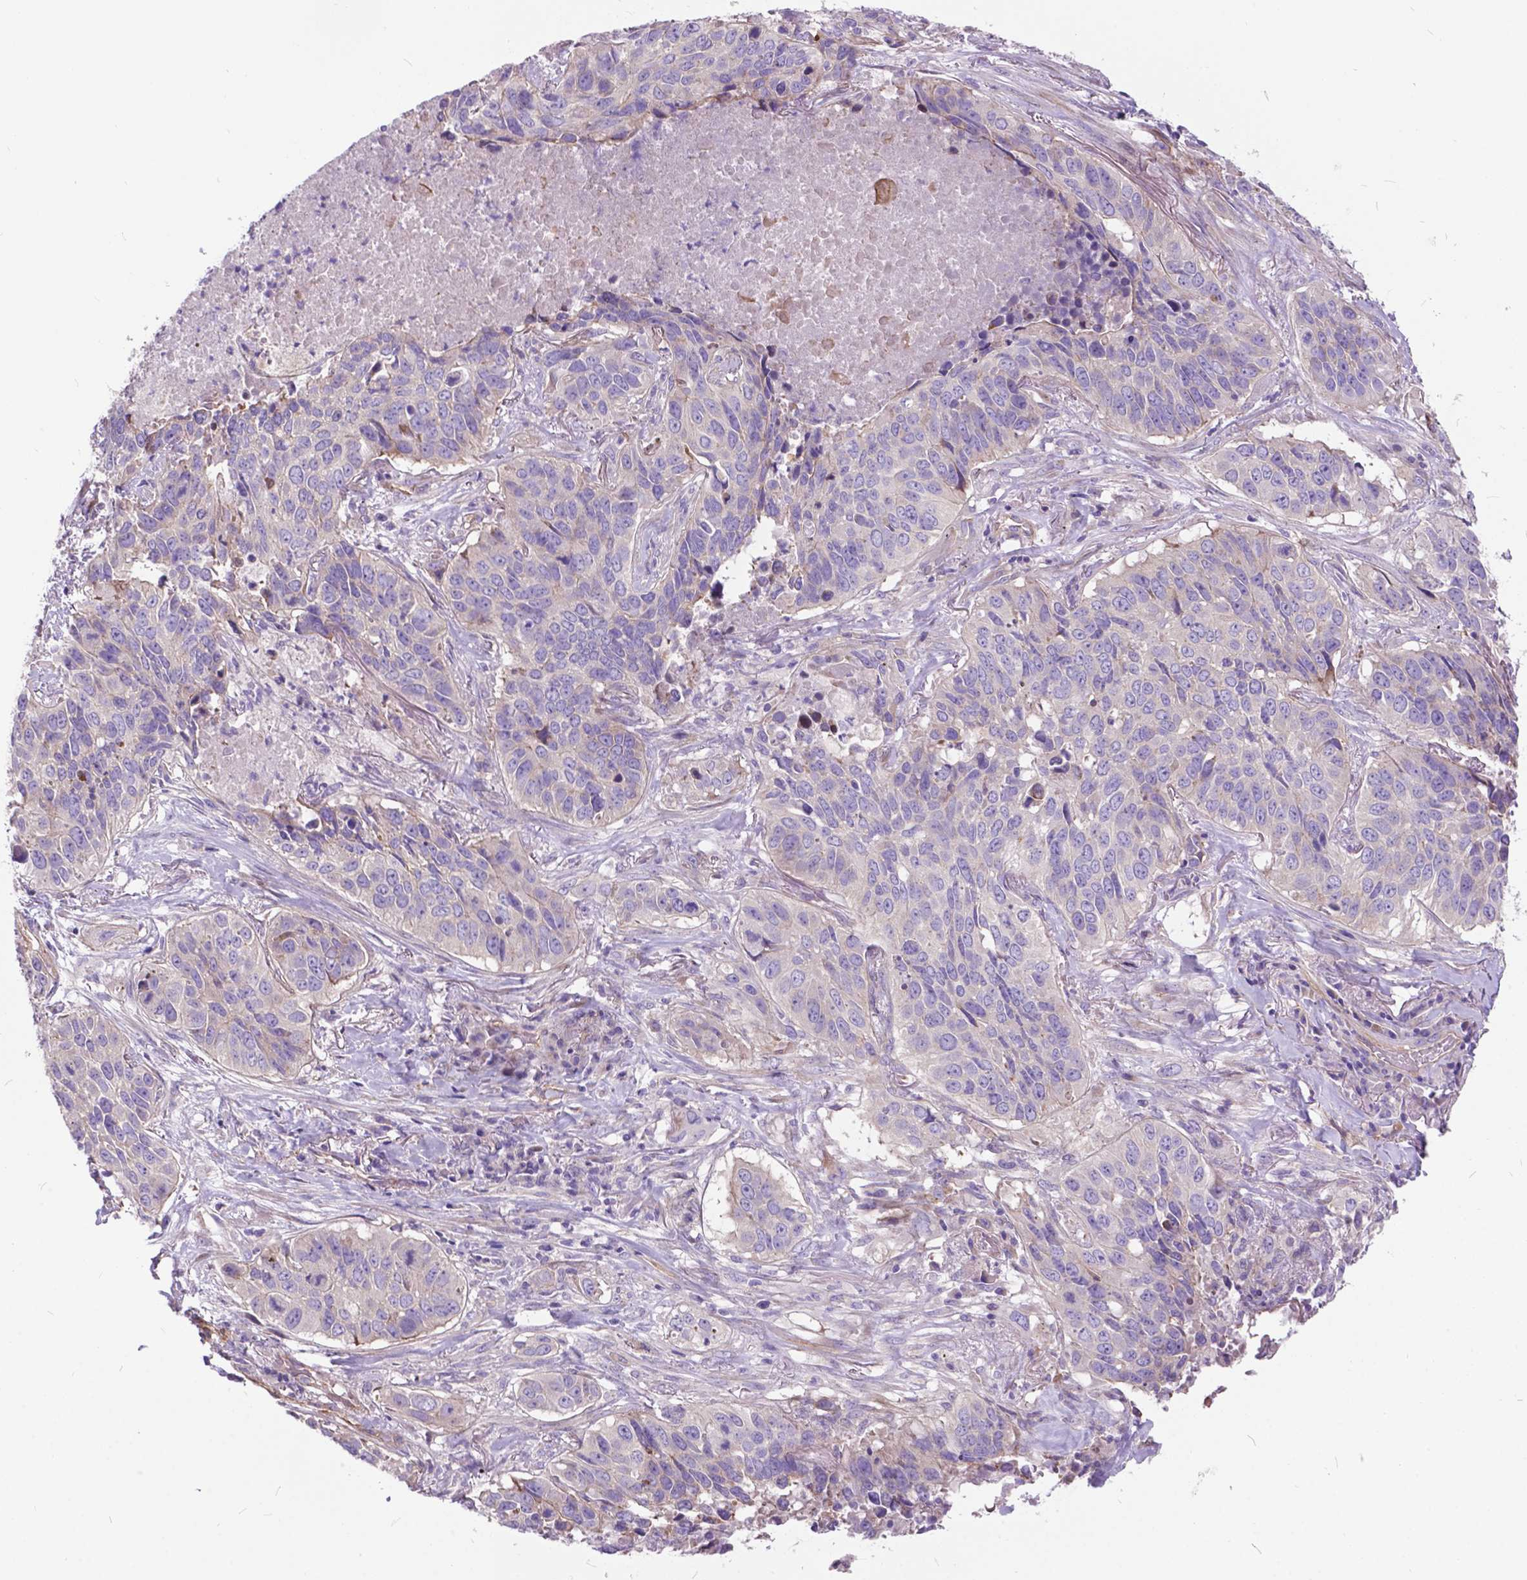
{"staining": {"intensity": "negative", "quantity": "none", "location": "none"}, "tissue": "lung cancer", "cell_type": "Tumor cells", "image_type": "cancer", "snomed": [{"axis": "morphology", "description": "Normal tissue, NOS"}, {"axis": "morphology", "description": "Squamous cell carcinoma, NOS"}, {"axis": "topography", "description": "Bronchus"}, {"axis": "topography", "description": "Lung"}], "caption": "Immunohistochemistry (IHC) micrograph of neoplastic tissue: lung cancer (squamous cell carcinoma) stained with DAB demonstrates no significant protein staining in tumor cells. (DAB (3,3'-diaminobenzidine) IHC visualized using brightfield microscopy, high magnification).", "gene": "FLT4", "patient": {"sex": "male", "age": 64}}